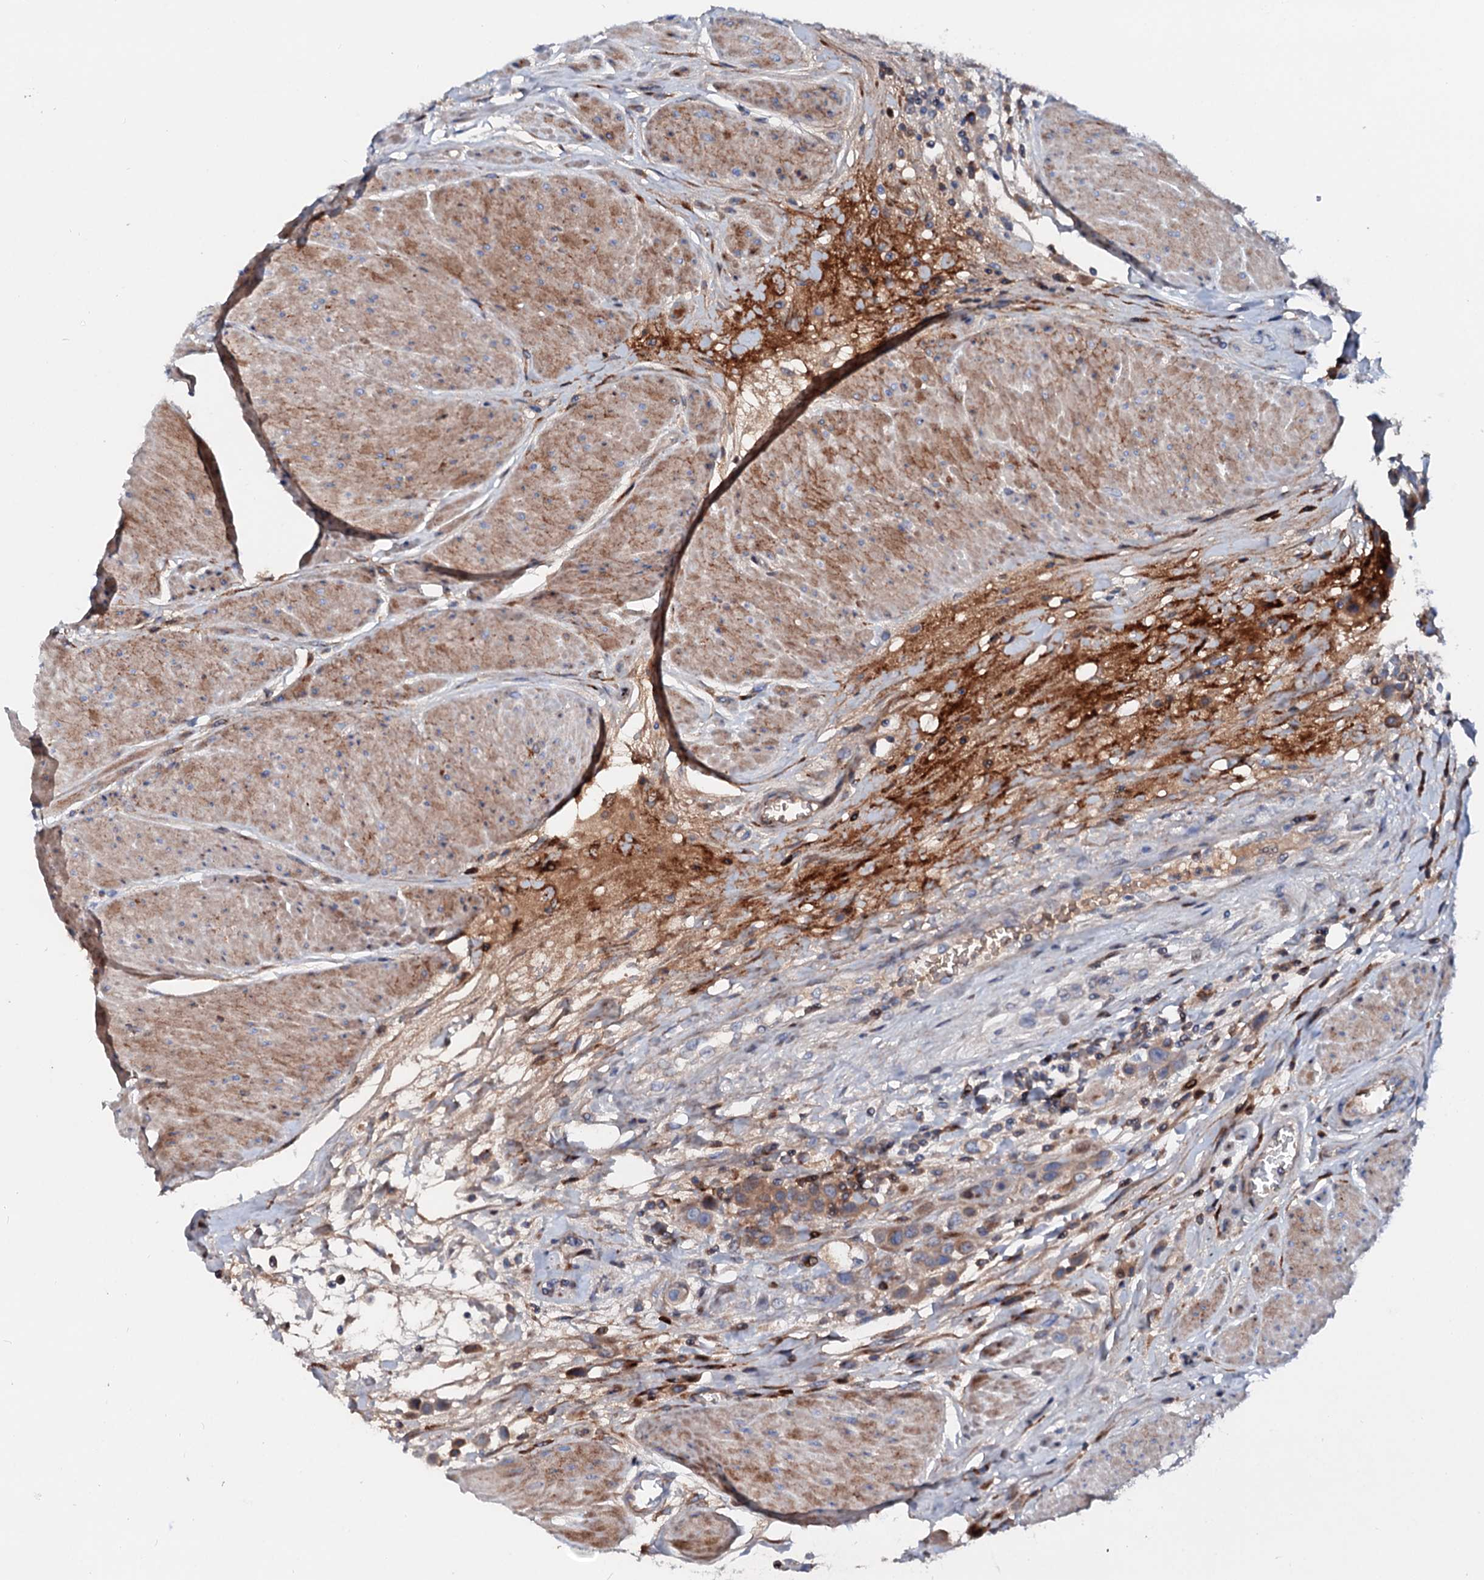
{"staining": {"intensity": "moderate", "quantity": "25%-75%", "location": "cytoplasmic/membranous"}, "tissue": "urothelial cancer", "cell_type": "Tumor cells", "image_type": "cancer", "snomed": [{"axis": "morphology", "description": "Urothelial carcinoma, High grade"}, {"axis": "topography", "description": "Urinary bladder"}], "caption": "High-power microscopy captured an immunohistochemistry (IHC) histopathology image of urothelial cancer, revealing moderate cytoplasmic/membranous positivity in approximately 25%-75% of tumor cells.", "gene": "SLC10A7", "patient": {"sex": "male", "age": 50}}